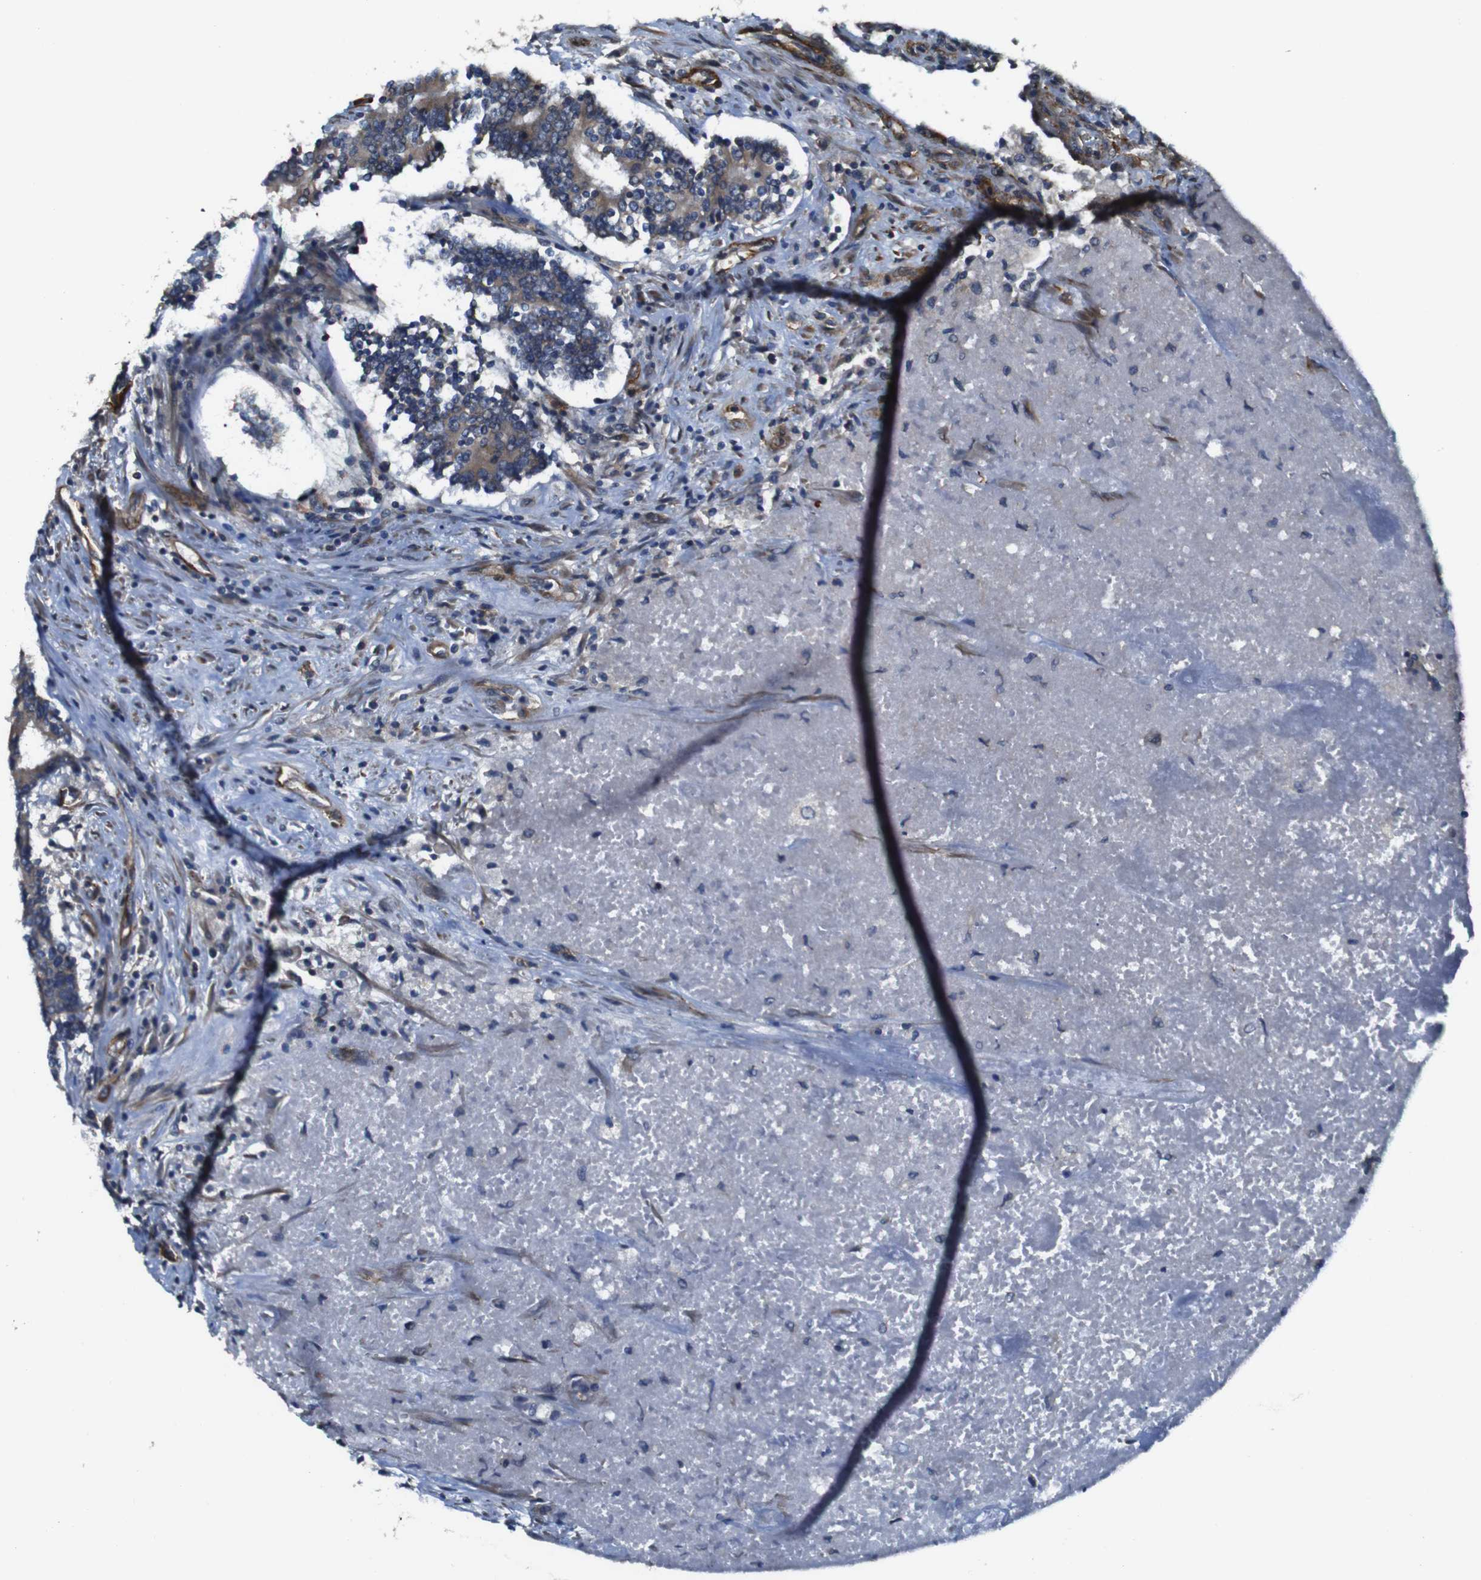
{"staining": {"intensity": "weak", "quantity": ">75%", "location": "cytoplasmic/membranous"}, "tissue": "prostate cancer", "cell_type": "Tumor cells", "image_type": "cancer", "snomed": [{"axis": "morphology", "description": "Normal tissue, NOS"}, {"axis": "morphology", "description": "Adenocarcinoma, High grade"}, {"axis": "topography", "description": "Prostate"}, {"axis": "topography", "description": "Seminal veicle"}], "caption": "Weak cytoplasmic/membranous positivity for a protein is seen in about >75% of tumor cells of prostate cancer (adenocarcinoma (high-grade)) using immunohistochemistry.", "gene": "GGT7", "patient": {"sex": "male", "age": 55}}